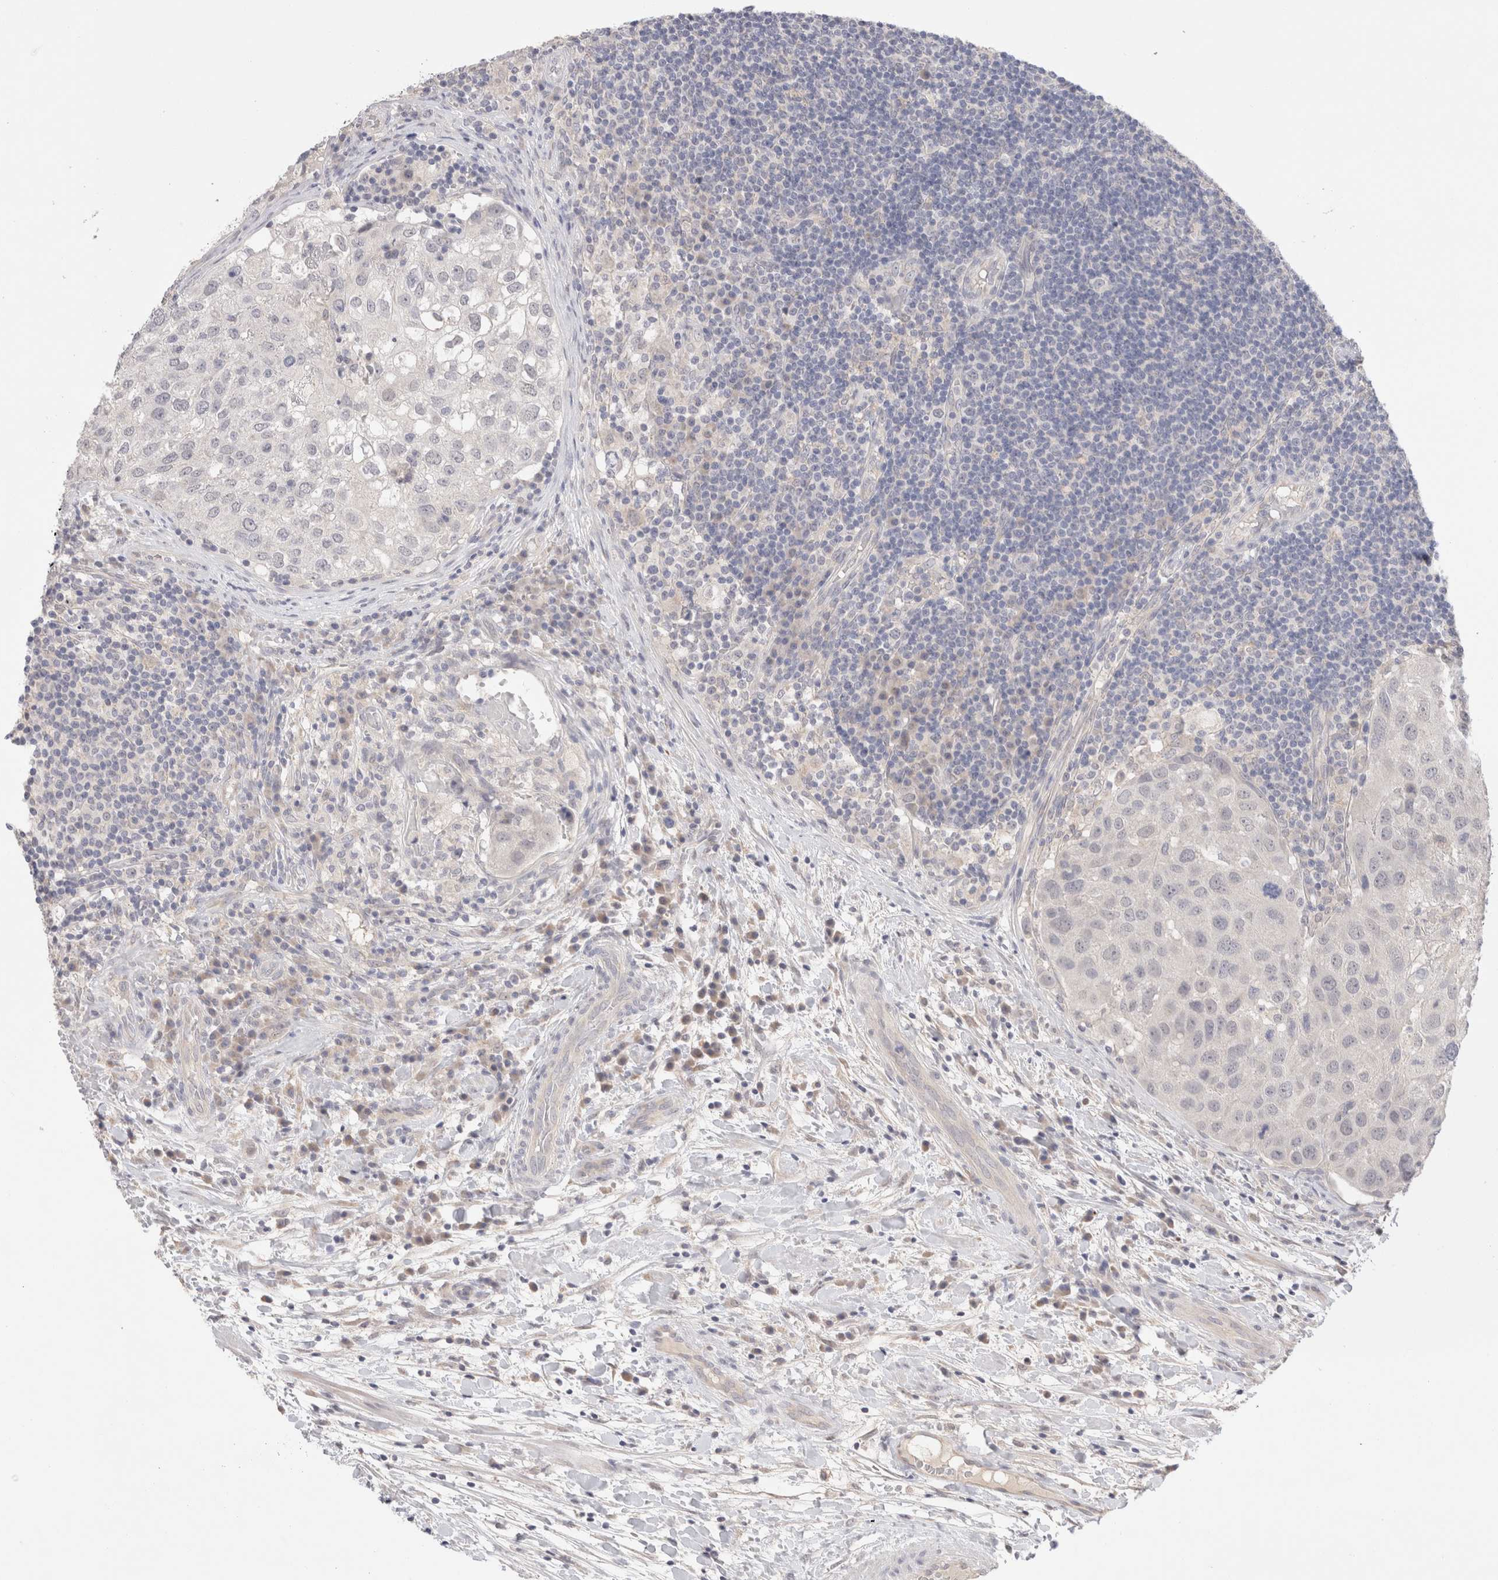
{"staining": {"intensity": "negative", "quantity": "none", "location": "none"}, "tissue": "urothelial cancer", "cell_type": "Tumor cells", "image_type": "cancer", "snomed": [{"axis": "morphology", "description": "Urothelial carcinoma, High grade"}, {"axis": "topography", "description": "Lymph node"}, {"axis": "topography", "description": "Urinary bladder"}], "caption": "Immunohistochemistry histopathology image of neoplastic tissue: human urothelial carcinoma (high-grade) stained with DAB demonstrates no significant protein staining in tumor cells.", "gene": "SPATA20", "patient": {"sex": "male", "age": 51}}